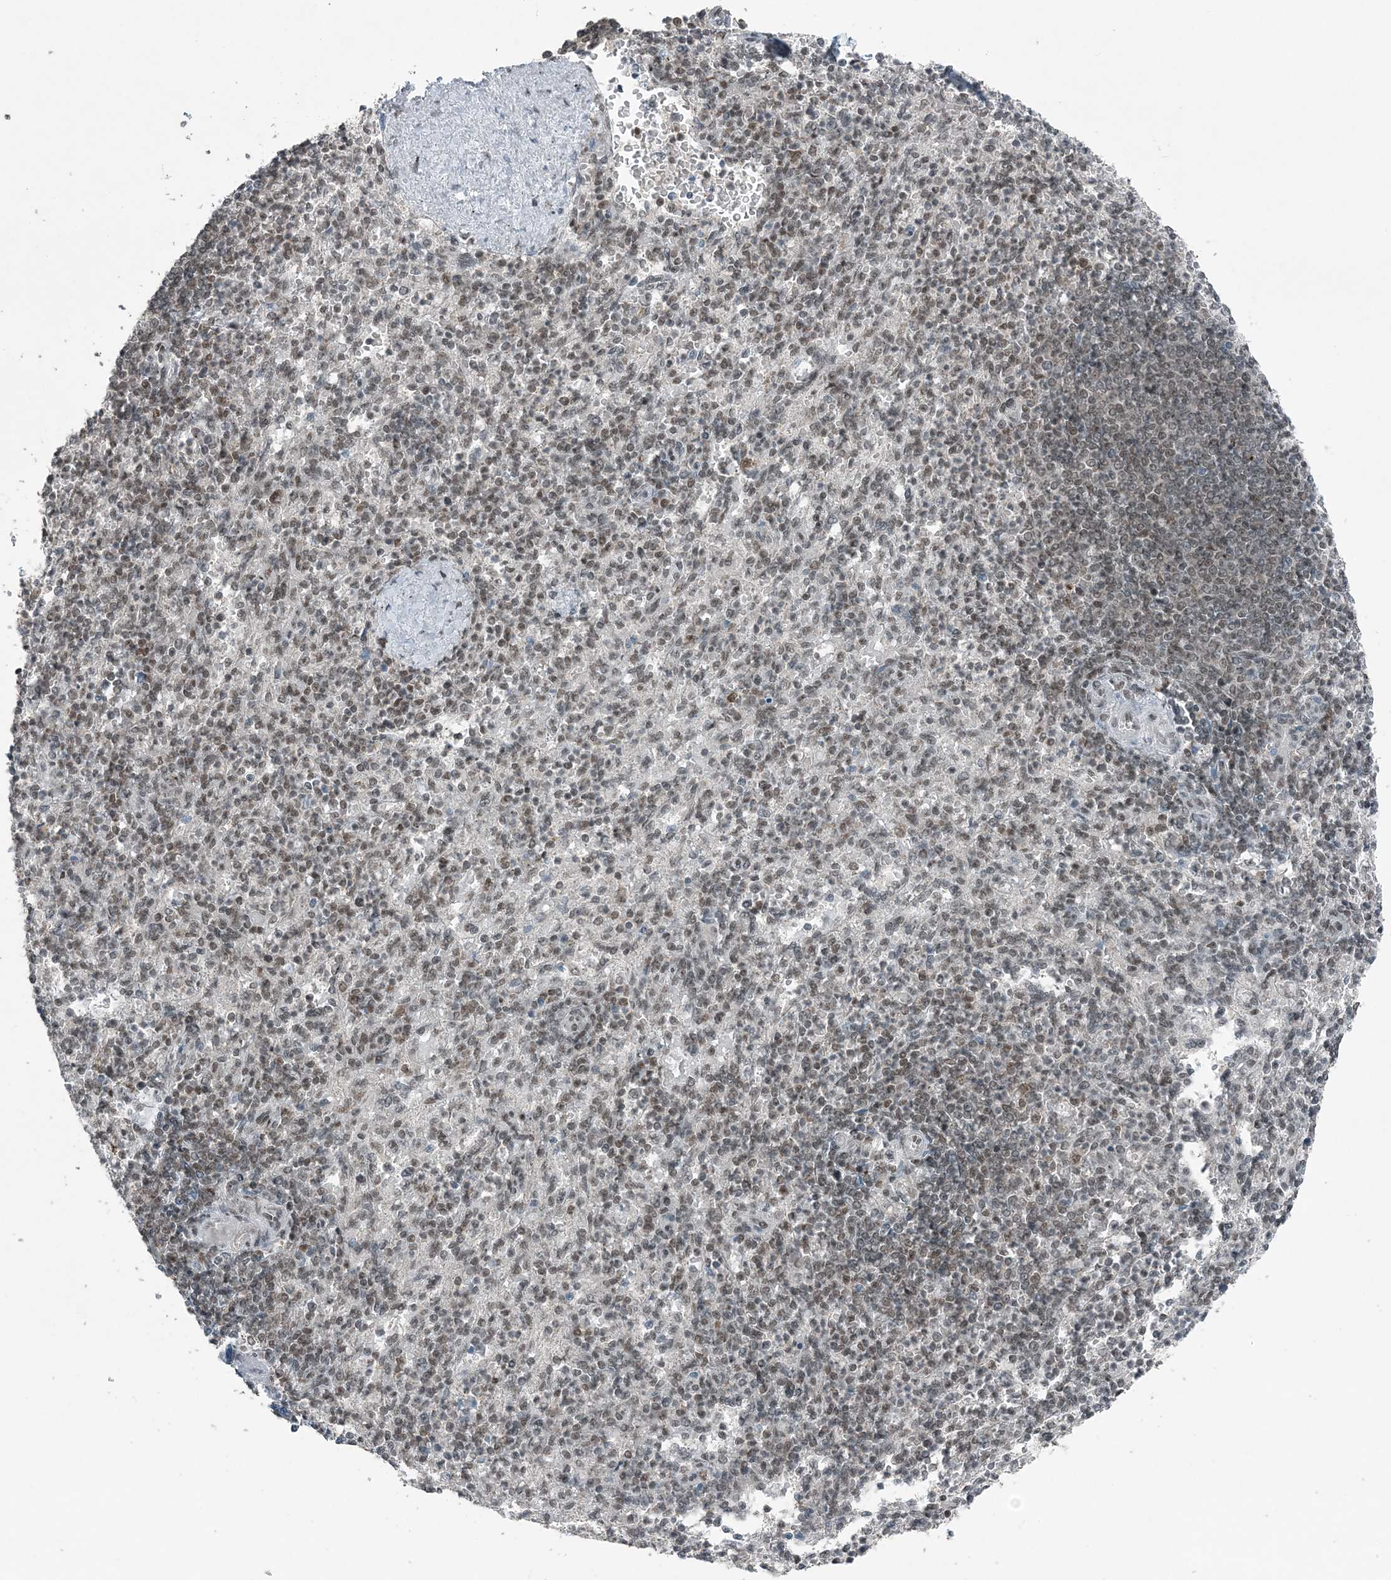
{"staining": {"intensity": "weak", "quantity": ">75%", "location": "nuclear"}, "tissue": "spleen", "cell_type": "Cells in red pulp", "image_type": "normal", "snomed": [{"axis": "morphology", "description": "Normal tissue, NOS"}, {"axis": "topography", "description": "Spleen"}], "caption": "Cells in red pulp demonstrate low levels of weak nuclear positivity in about >75% of cells in unremarkable spleen. The protein of interest is stained brown, and the nuclei are stained in blue (DAB (3,3'-diaminobenzidine) IHC with brightfield microscopy, high magnification).", "gene": "YTHDC1", "patient": {"sex": "female", "age": 74}}